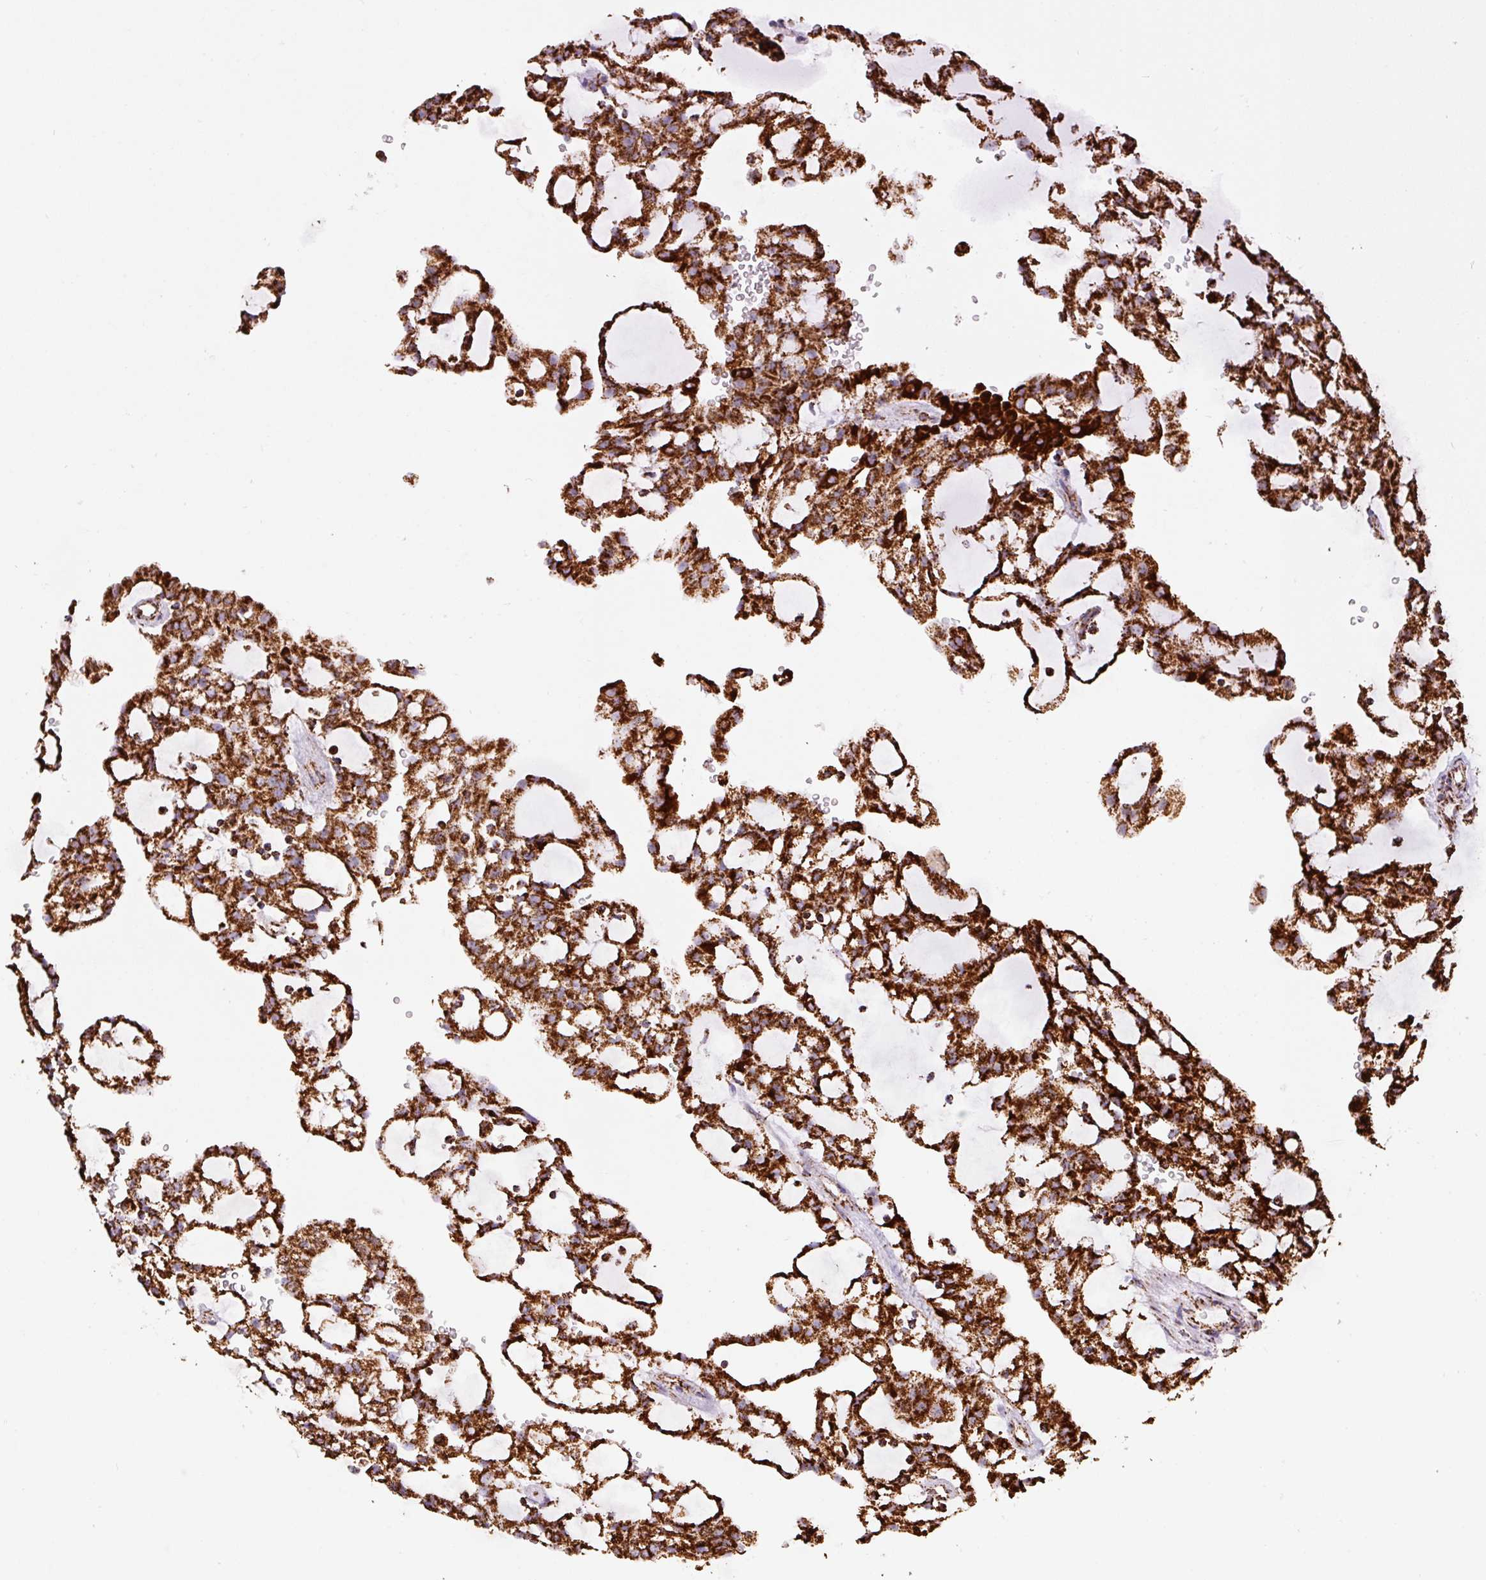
{"staining": {"intensity": "strong", "quantity": ">75%", "location": "cytoplasmic/membranous"}, "tissue": "renal cancer", "cell_type": "Tumor cells", "image_type": "cancer", "snomed": [{"axis": "morphology", "description": "Adenocarcinoma, NOS"}, {"axis": "topography", "description": "Kidney"}], "caption": "Protein expression by immunohistochemistry (IHC) demonstrates strong cytoplasmic/membranous staining in approximately >75% of tumor cells in renal adenocarcinoma. The staining is performed using DAB brown chromogen to label protein expression. The nuclei are counter-stained blue using hematoxylin.", "gene": "ATP5F1A", "patient": {"sex": "male", "age": 63}}